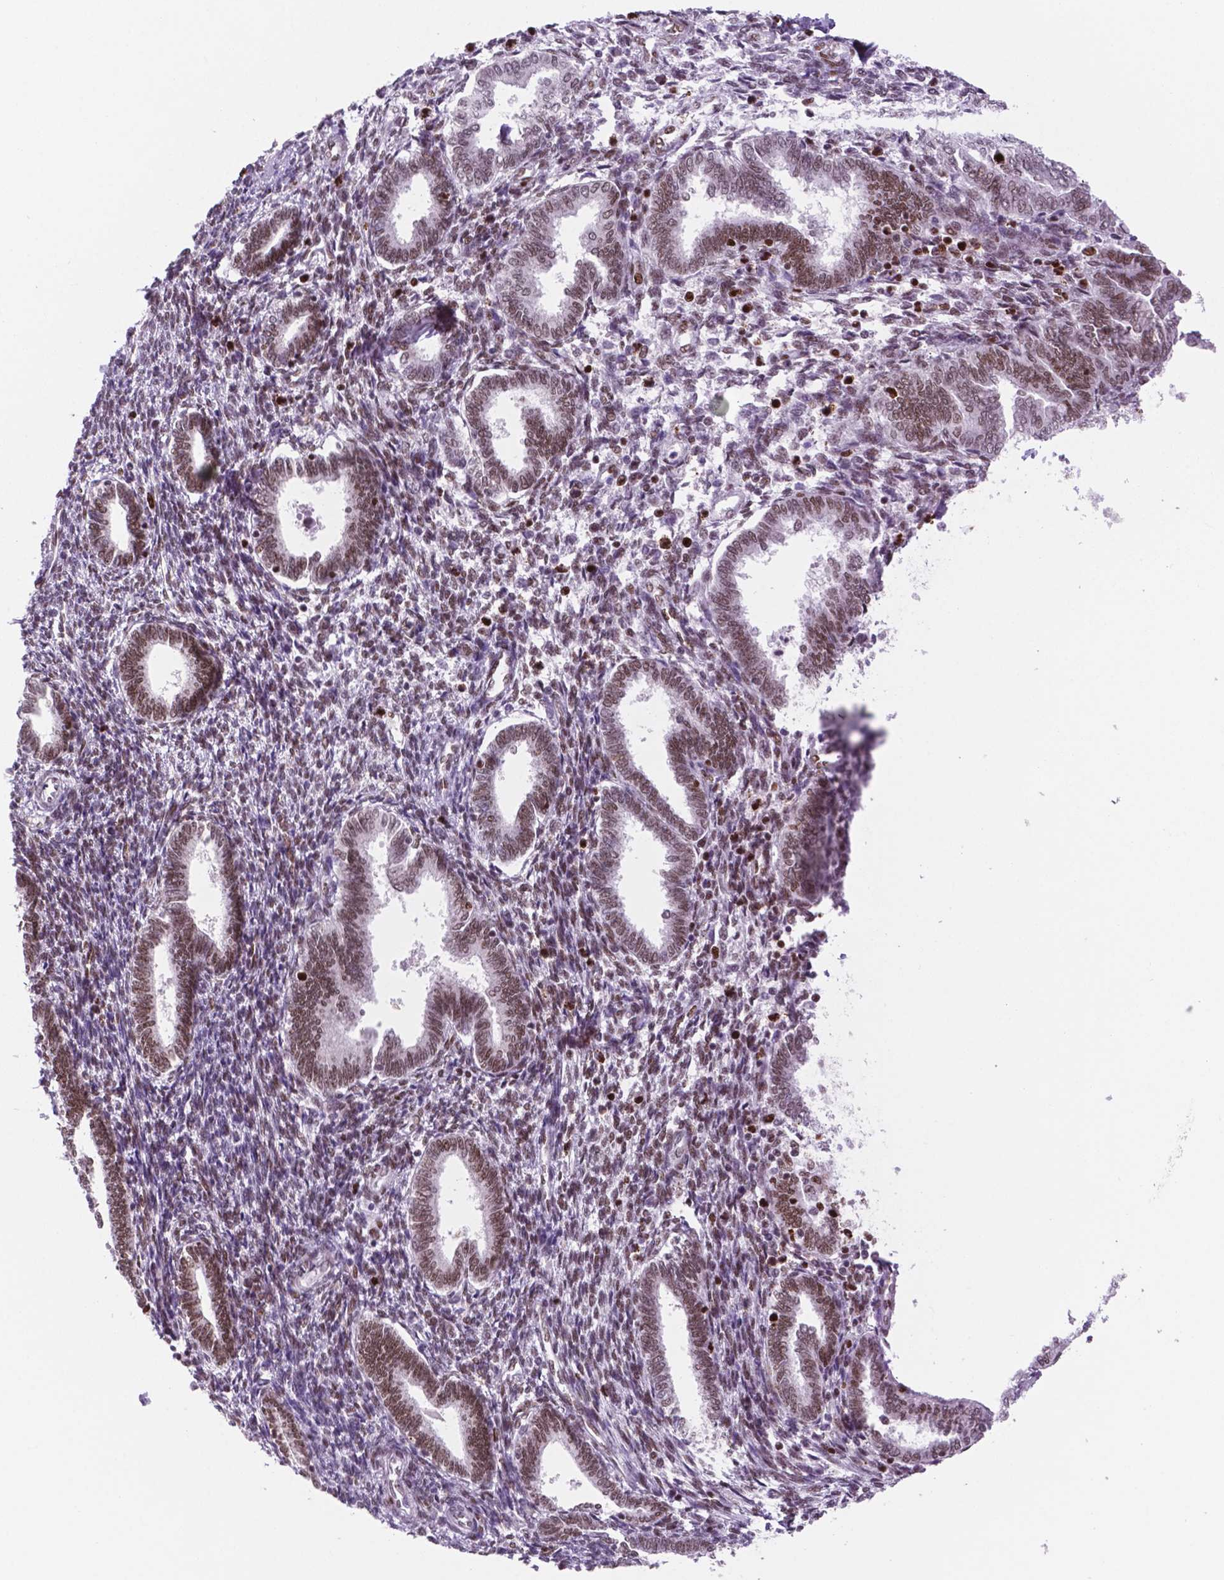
{"staining": {"intensity": "strong", "quantity": "25%-75%", "location": "nuclear"}, "tissue": "endometrium", "cell_type": "Cells in endometrial stroma", "image_type": "normal", "snomed": [{"axis": "morphology", "description": "Normal tissue, NOS"}, {"axis": "topography", "description": "Endometrium"}], "caption": "This is a micrograph of immunohistochemistry (IHC) staining of unremarkable endometrium, which shows strong expression in the nuclear of cells in endometrial stroma.", "gene": "MSH6", "patient": {"sex": "female", "age": 42}}